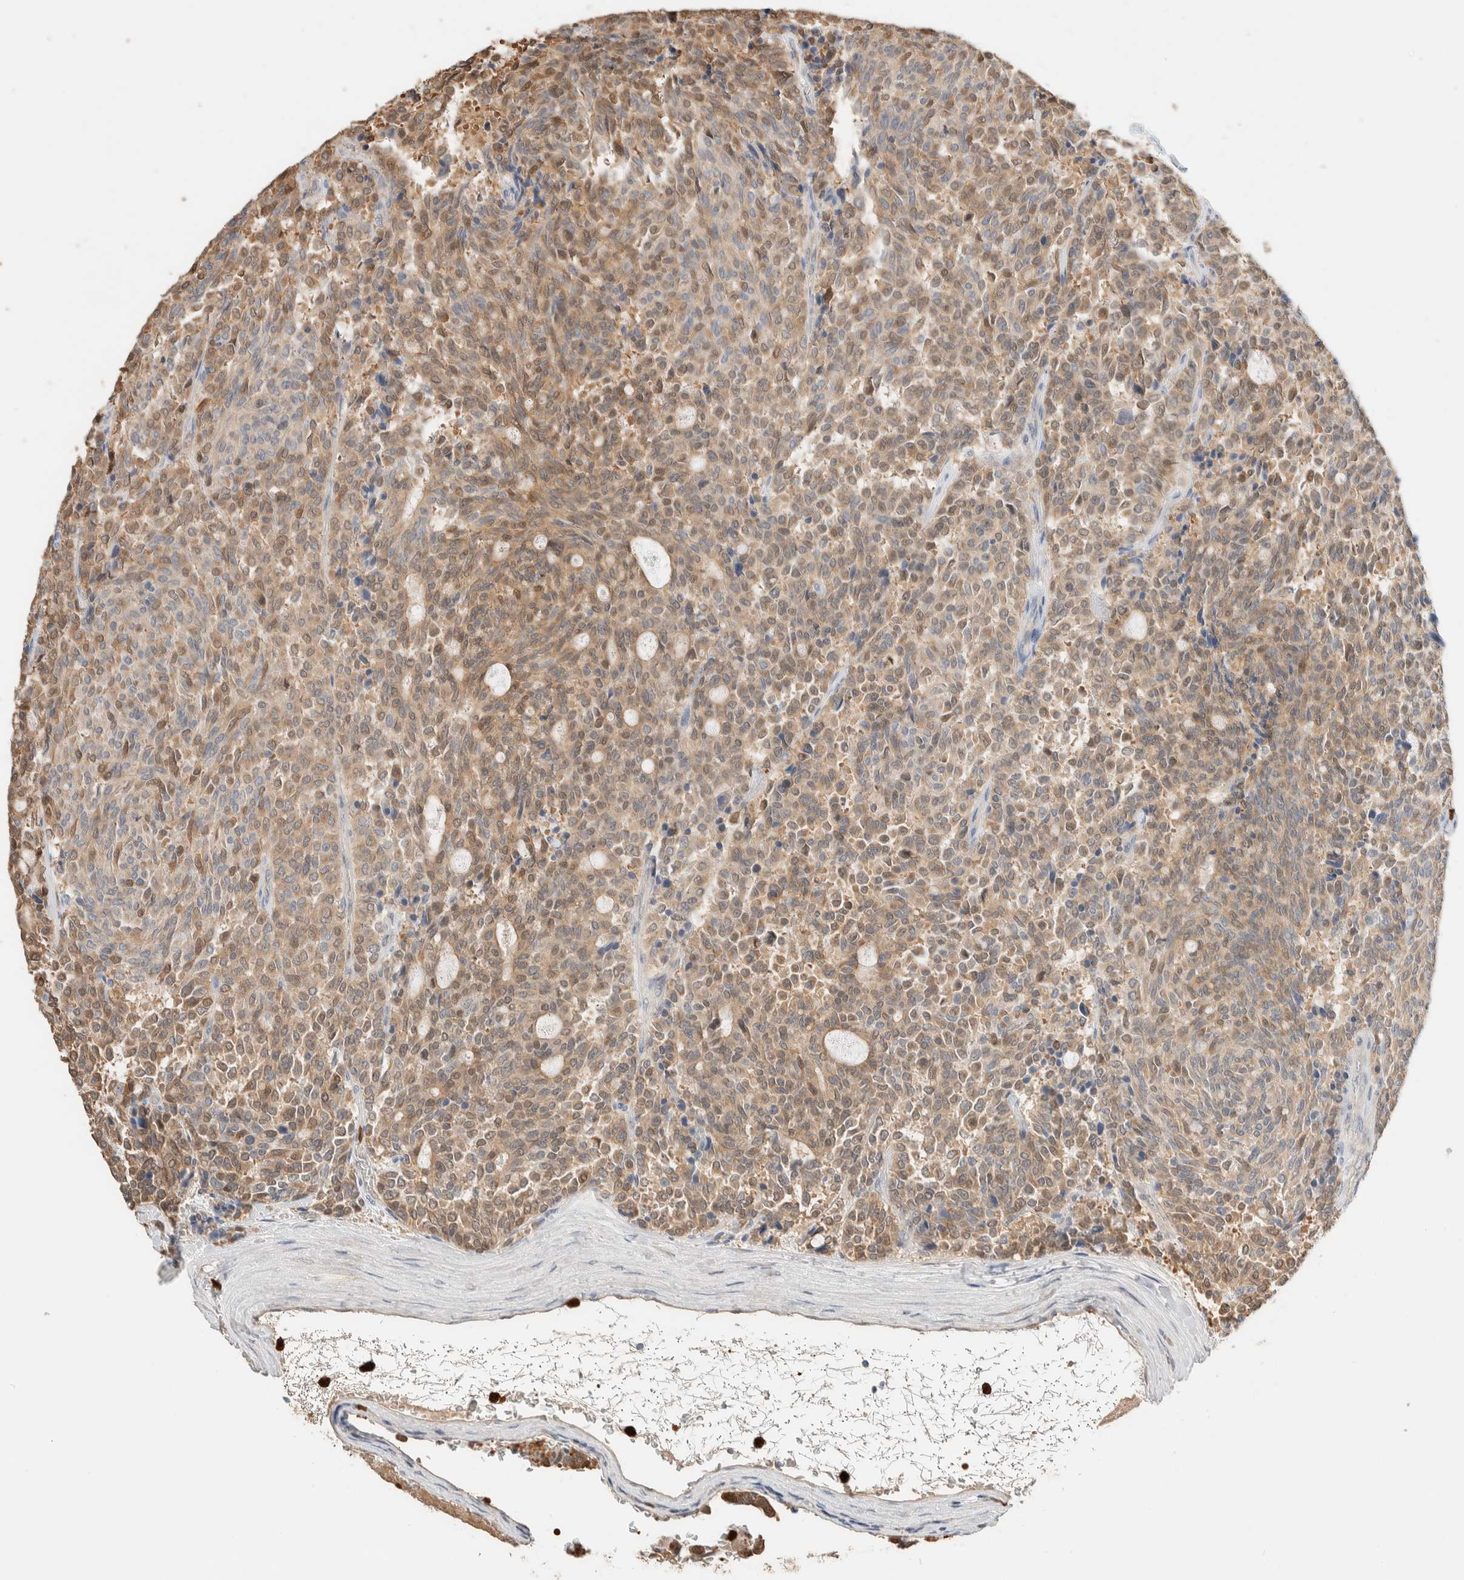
{"staining": {"intensity": "weak", "quantity": "25%-75%", "location": "cytoplasmic/membranous"}, "tissue": "carcinoid", "cell_type": "Tumor cells", "image_type": "cancer", "snomed": [{"axis": "morphology", "description": "Carcinoid, malignant, NOS"}, {"axis": "topography", "description": "Pancreas"}], "caption": "An image showing weak cytoplasmic/membranous staining in about 25%-75% of tumor cells in carcinoid, as visualized by brown immunohistochemical staining.", "gene": "SETD4", "patient": {"sex": "female", "age": 54}}